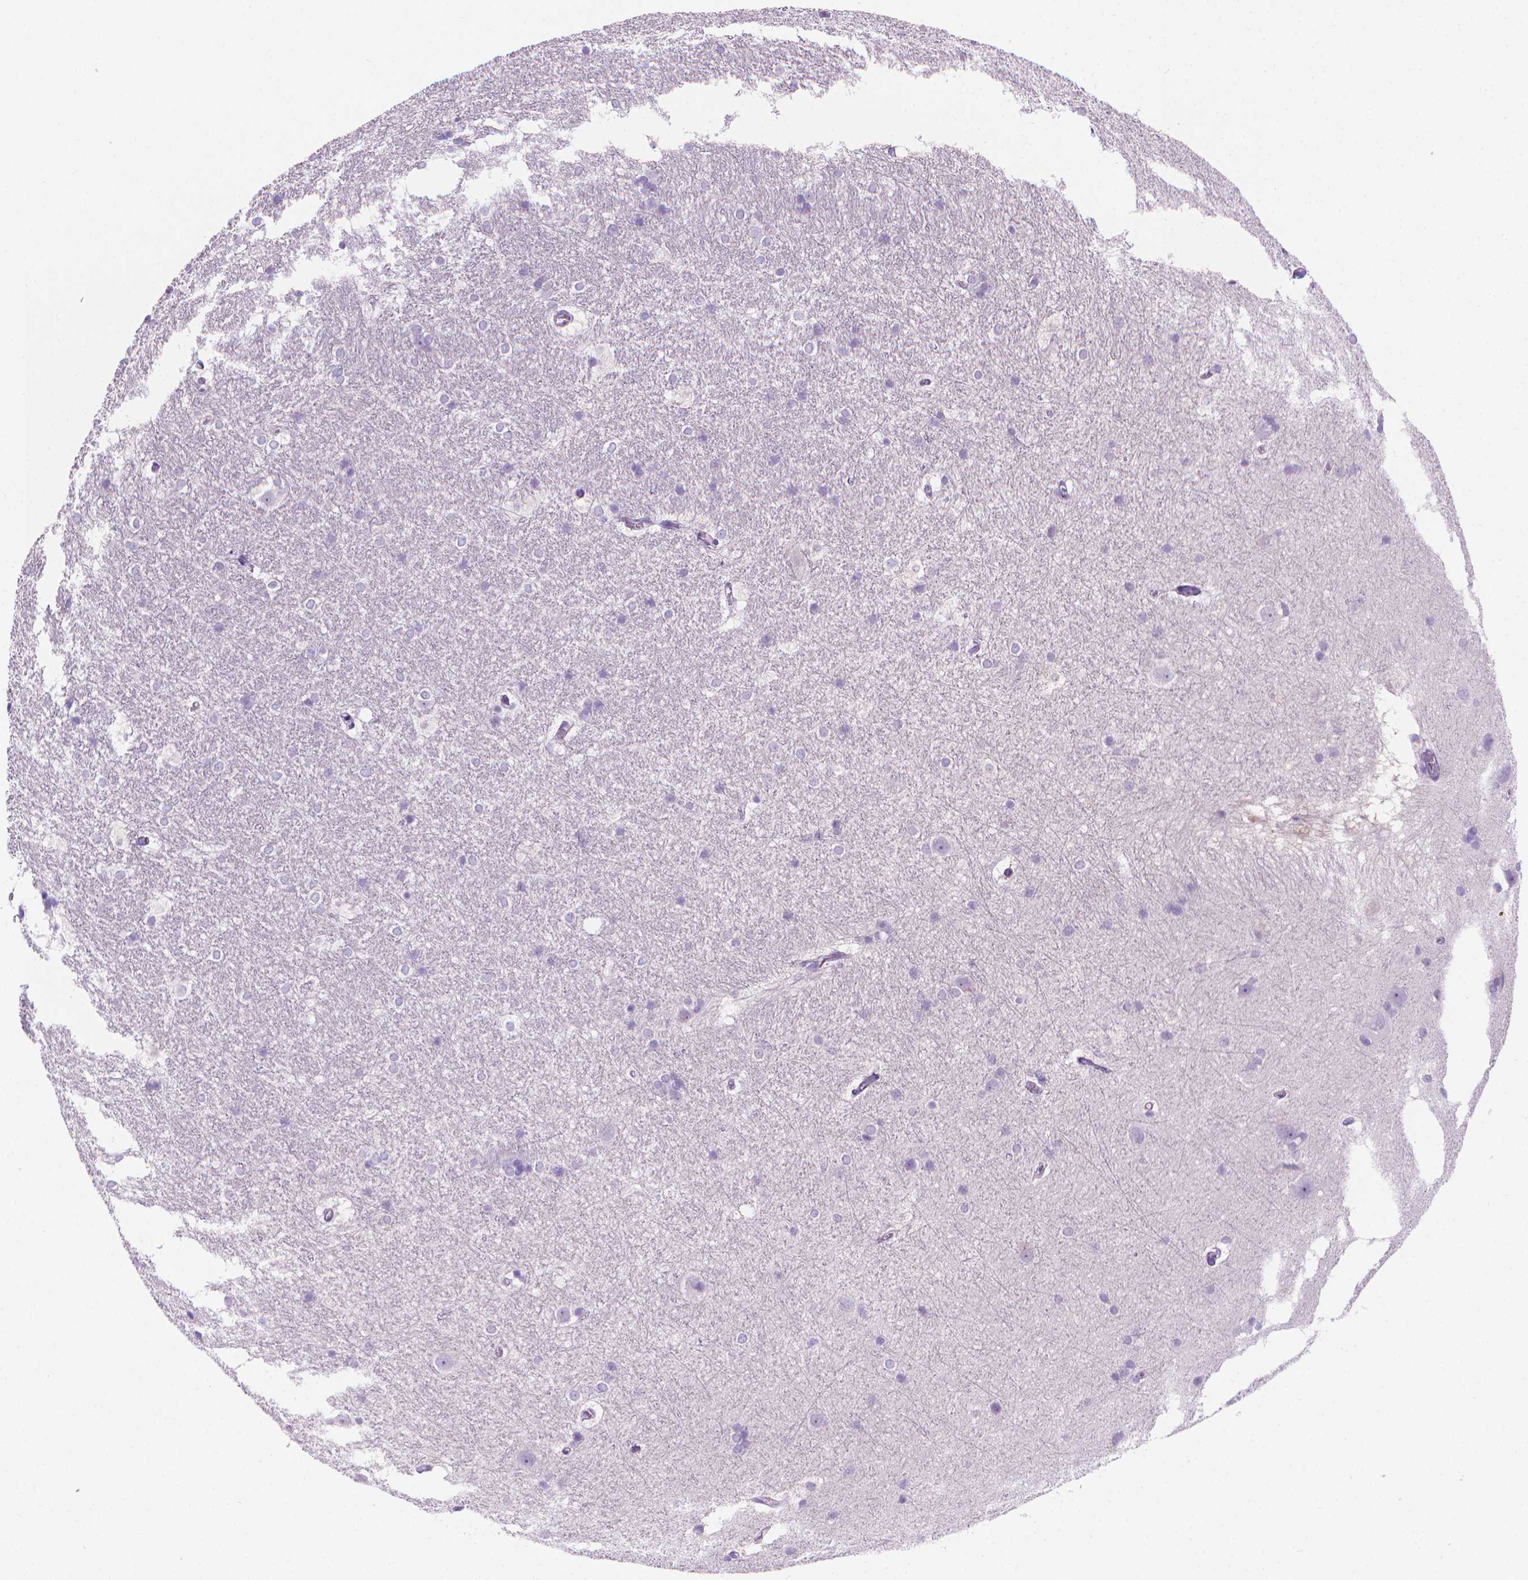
{"staining": {"intensity": "negative", "quantity": "none", "location": "none"}, "tissue": "hippocampus", "cell_type": "Glial cells", "image_type": "normal", "snomed": [{"axis": "morphology", "description": "Normal tissue, NOS"}, {"axis": "topography", "description": "Cerebral cortex"}, {"axis": "topography", "description": "Hippocampus"}], "caption": "Glial cells are negative for brown protein staining in unremarkable hippocampus. The staining was performed using DAB to visualize the protein expression in brown, while the nuclei were stained in blue with hematoxylin (Magnification: 20x).", "gene": "FASN", "patient": {"sex": "female", "age": 19}}